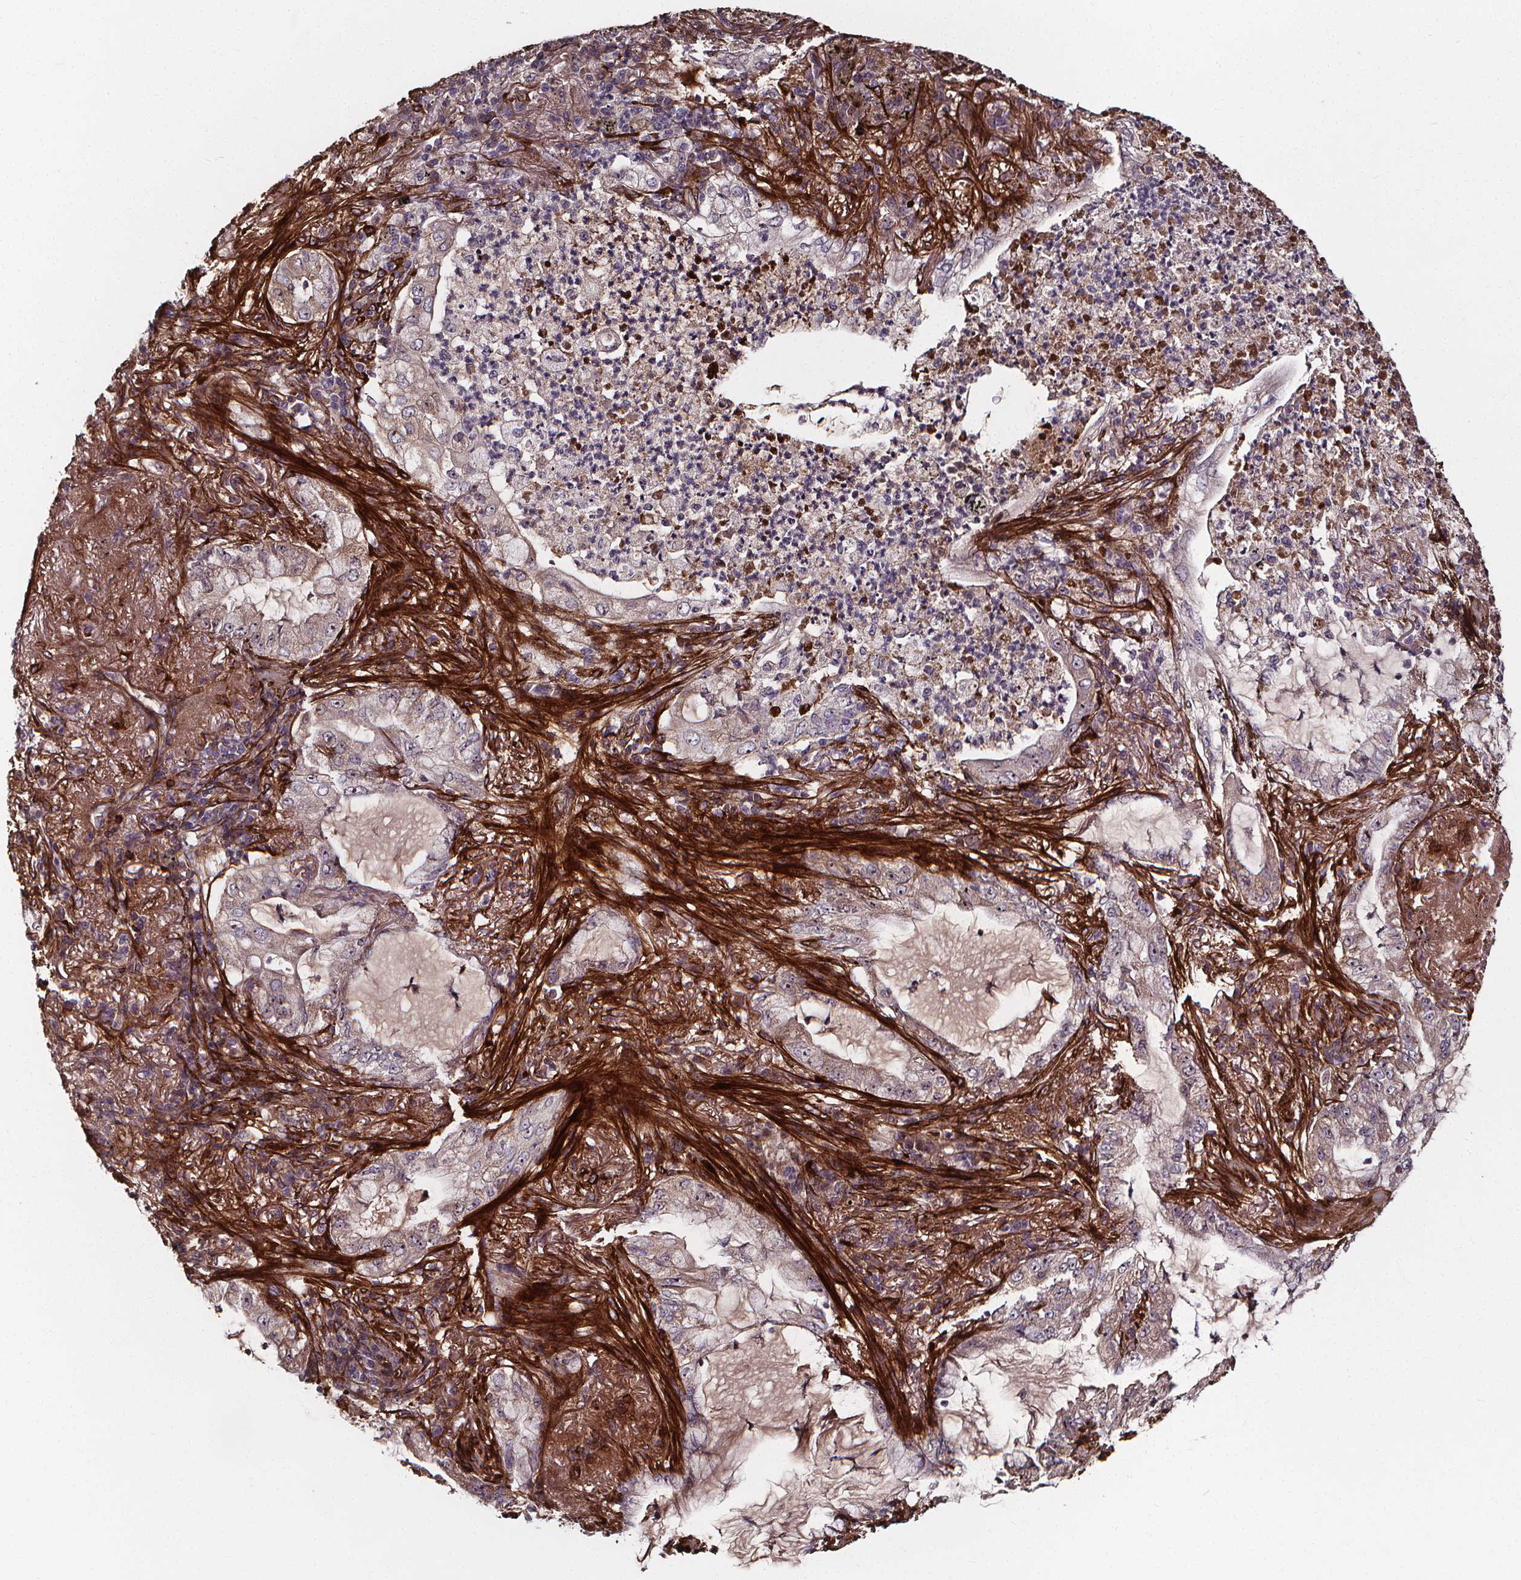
{"staining": {"intensity": "negative", "quantity": "none", "location": "none"}, "tissue": "lung cancer", "cell_type": "Tumor cells", "image_type": "cancer", "snomed": [{"axis": "morphology", "description": "Adenocarcinoma, NOS"}, {"axis": "topography", "description": "Lung"}], "caption": "Adenocarcinoma (lung) was stained to show a protein in brown. There is no significant staining in tumor cells.", "gene": "AEBP1", "patient": {"sex": "female", "age": 73}}